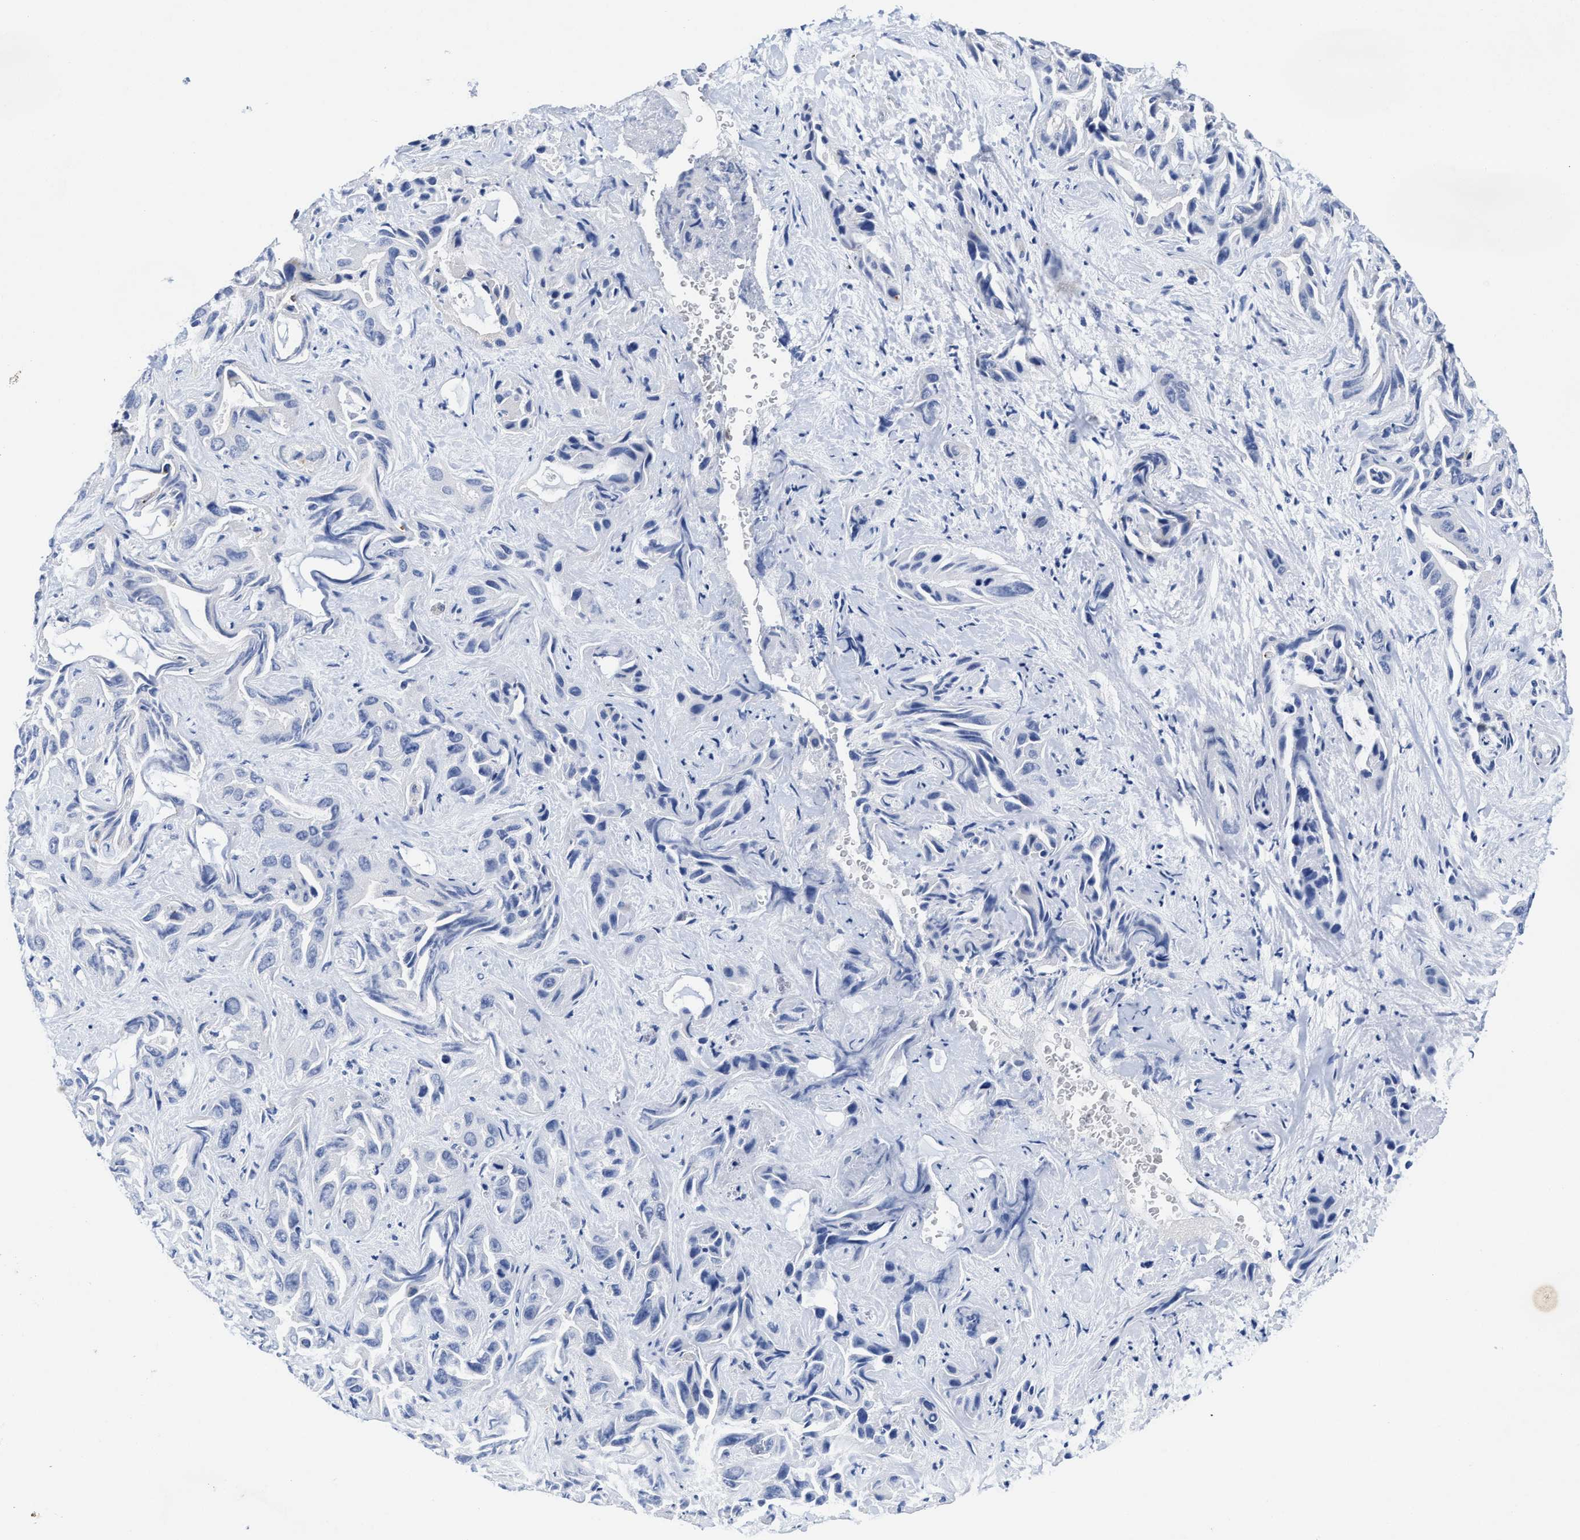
{"staining": {"intensity": "negative", "quantity": "none", "location": "none"}, "tissue": "liver cancer", "cell_type": "Tumor cells", "image_type": "cancer", "snomed": [{"axis": "morphology", "description": "Cholangiocarcinoma"}, {"axis": "topography", "description": "Liver"}], "caption": "High power microscopy photomicrograph of an immunohistochemistry (IHC) photomicrograph of liver cancer (cholangiocarcinoma), revealing no significant staining in tumor cells. Nuclei are stained in blue.", "gene": "TBRG4", "patient": {"sex": "female", "age": 52}}